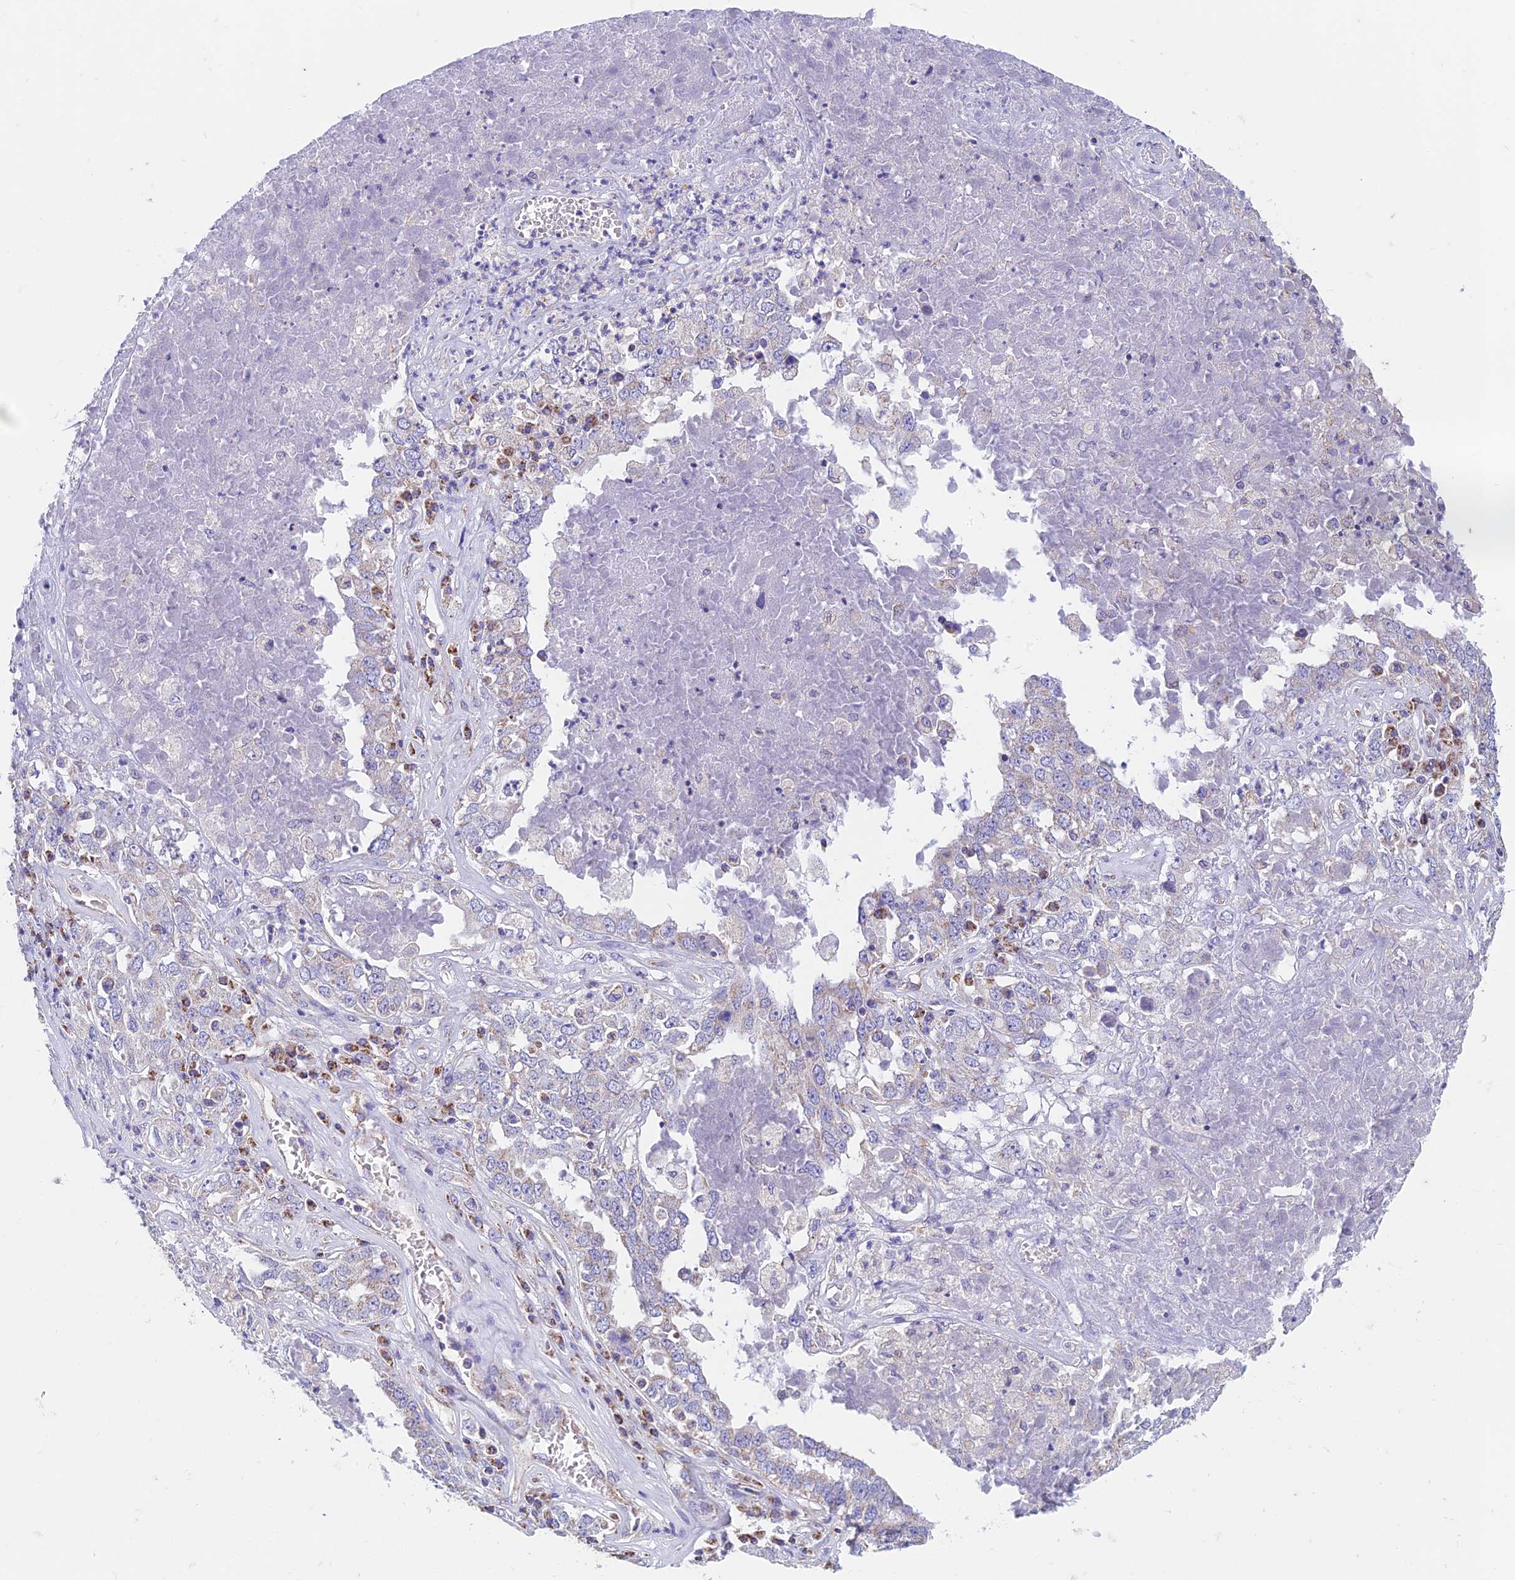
{"staining": {"intensity": "weak", "quantity": "<25%", "location": "cytoplasmic/membranous"}, "tissue": "ovarian cancer", "cell_type": "Tumor cells", "image_type": "cancer", "snomed": [{"axis": "morphology", "description": "Carcinoma, endometroid"}, {"axis": "topography", "description": "Ovary"}], "caption": "Immunohistochemistry histopathology image of human endometroid carcinoma (ovarian) stained for a protein (brown), which exhibits no positivity in tumor cells.", "gene": "ZNF181", "patient": {"sex": "female", "age": 62}}